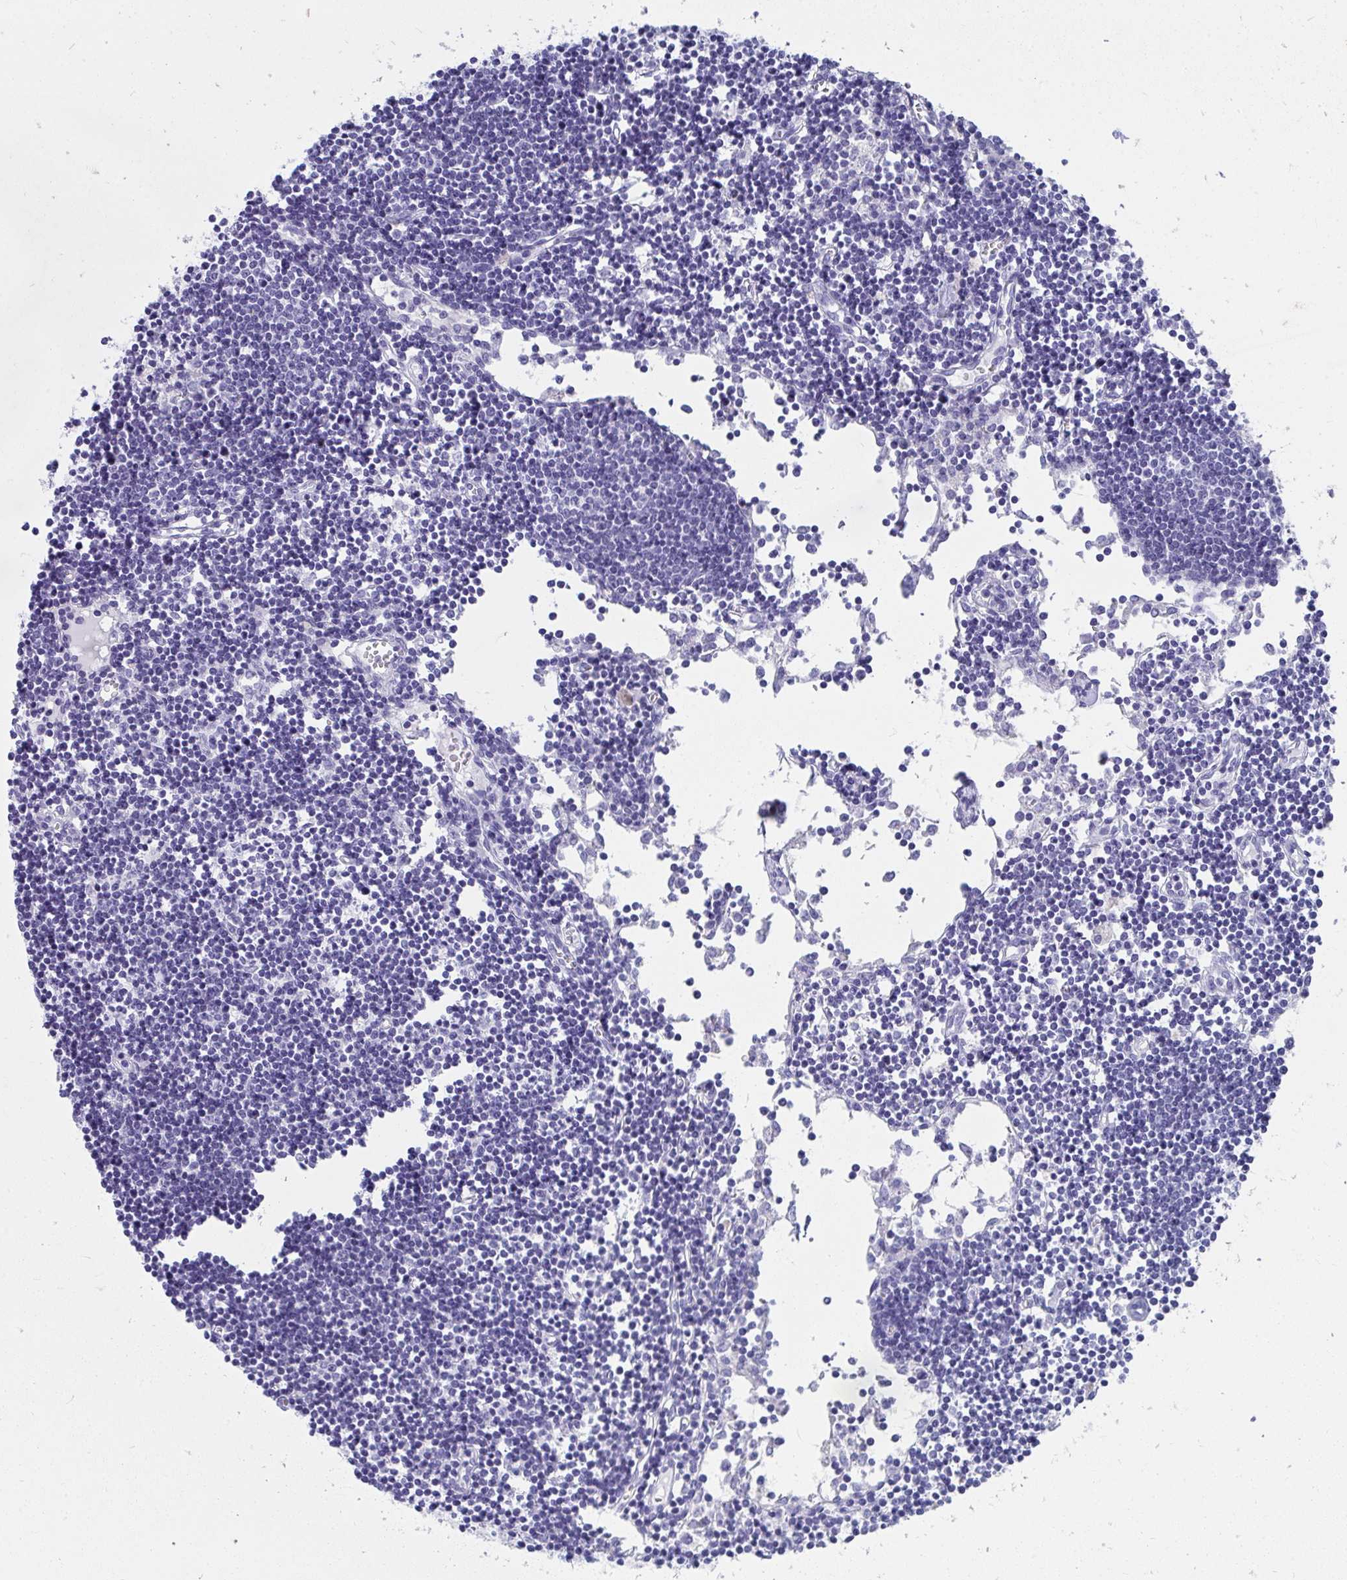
{"staining": {"intensity": "negative", "quantity": "none", "location": "none"}, "tissue": "lymph node", "cell_type": "Germinal center cells", "image_type": "normal", "snomed": [{"axis": "morphology", "description": "Normal tissue, NOS"}, {"axis": "topography", "description": "Lymph node"}], "caption": "Micrograph shows no significant protein staining in germinal center cells of unremarkable lymph node. (DAB immunohistochemistry with hematoxylin counter stain).", "gene": "HGD", "patient": {"sex": "female", "age": 65}}